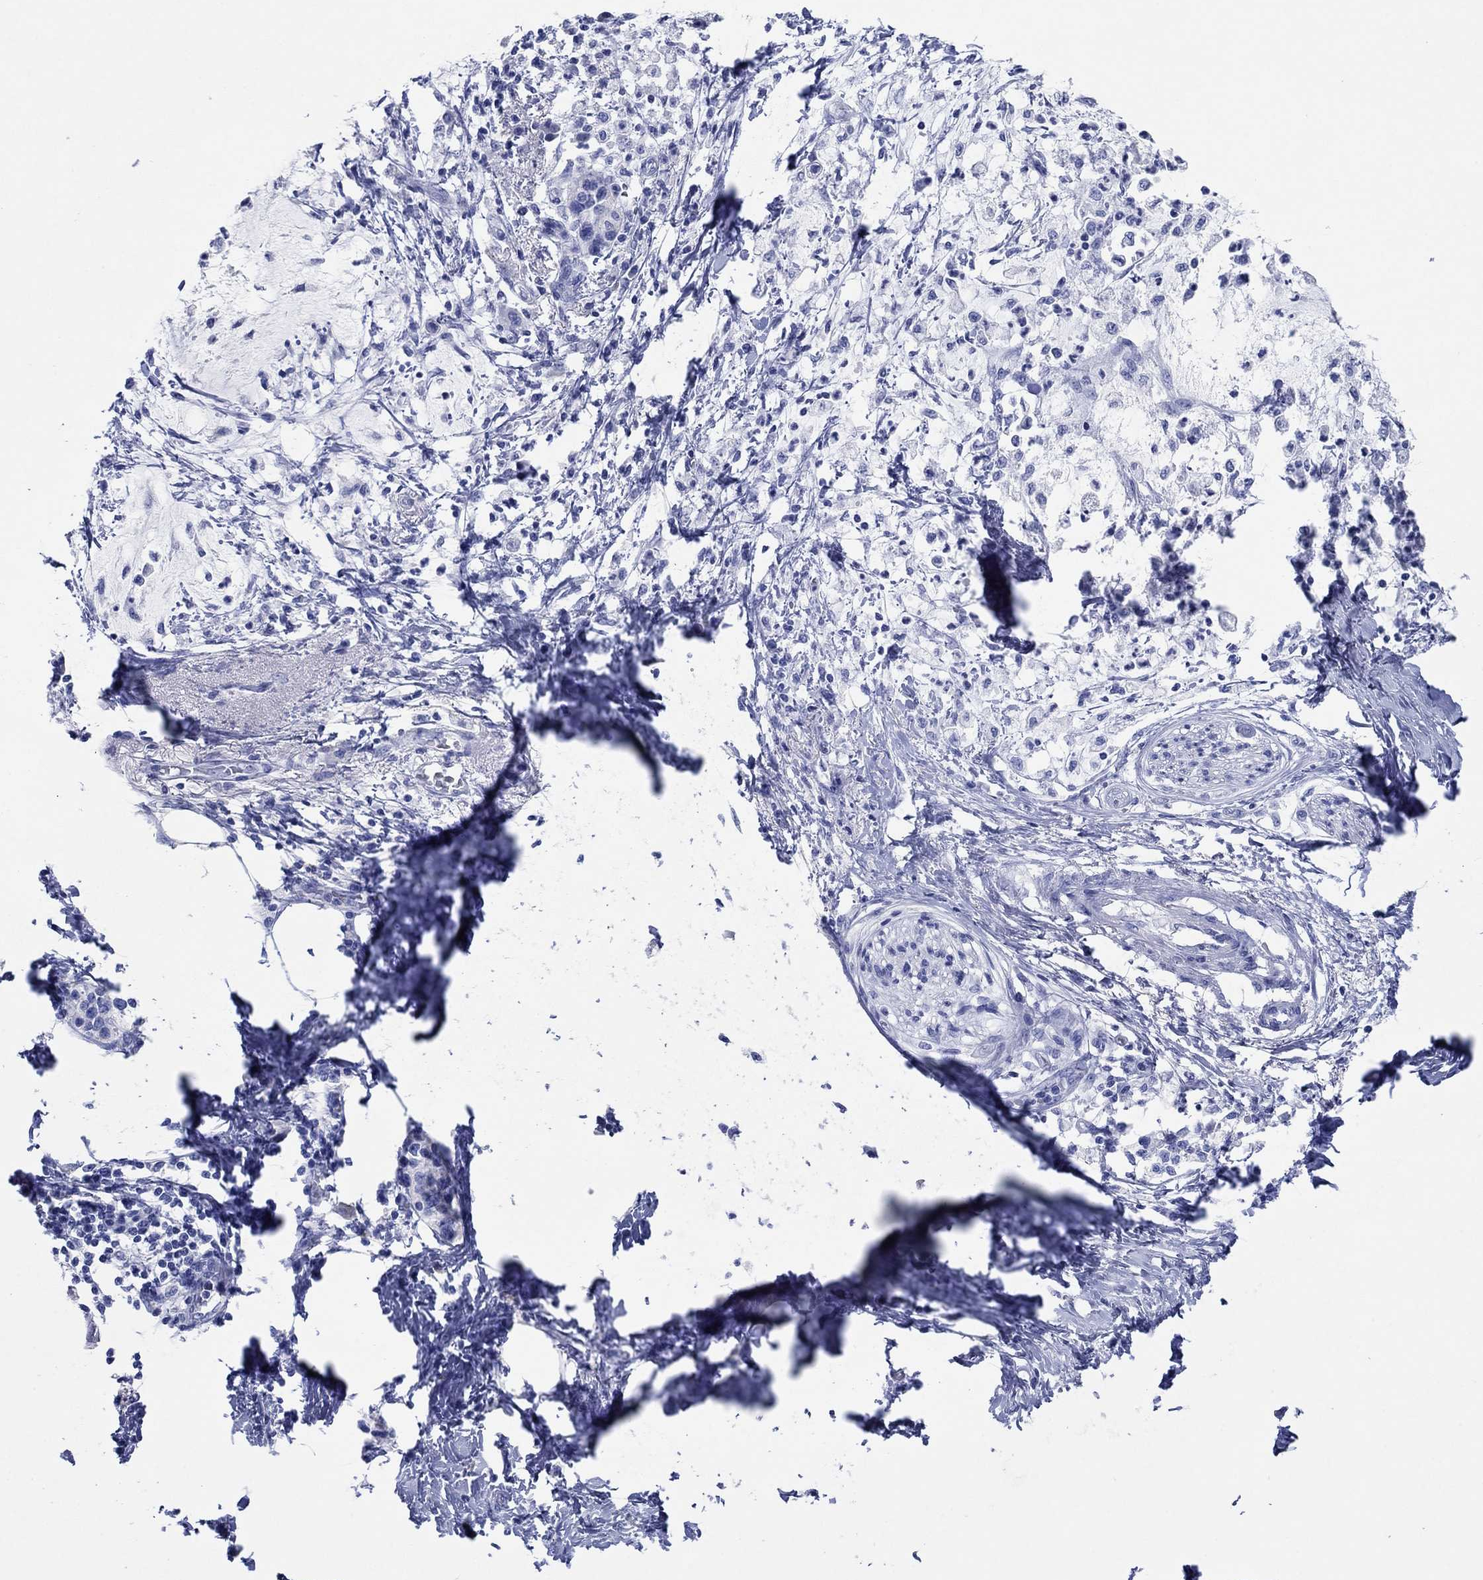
{"staining": {"intensity": "negative", "quantity": "none", "location": "none"}, "tissue": "pancreatic cancer", "cell_type": "Tumor cells", "image_type": "cancer", "snomed": [{"axis": "morphology", "description": "Normal tissue, NOS"}, {"axis": "morphology", "description": "Adenocarcinoma, NOS"}, {"axis": "topography", "description": "Pancreas"}, {"axis": "topography", "description": "Duodenum"}], "caption": "DAB immunohistochemical staining of human pancreatic cancer displays no significant expression in tumor cells.", "gene": "HCRT", "patient": {"sex": "female", "age": 60}}